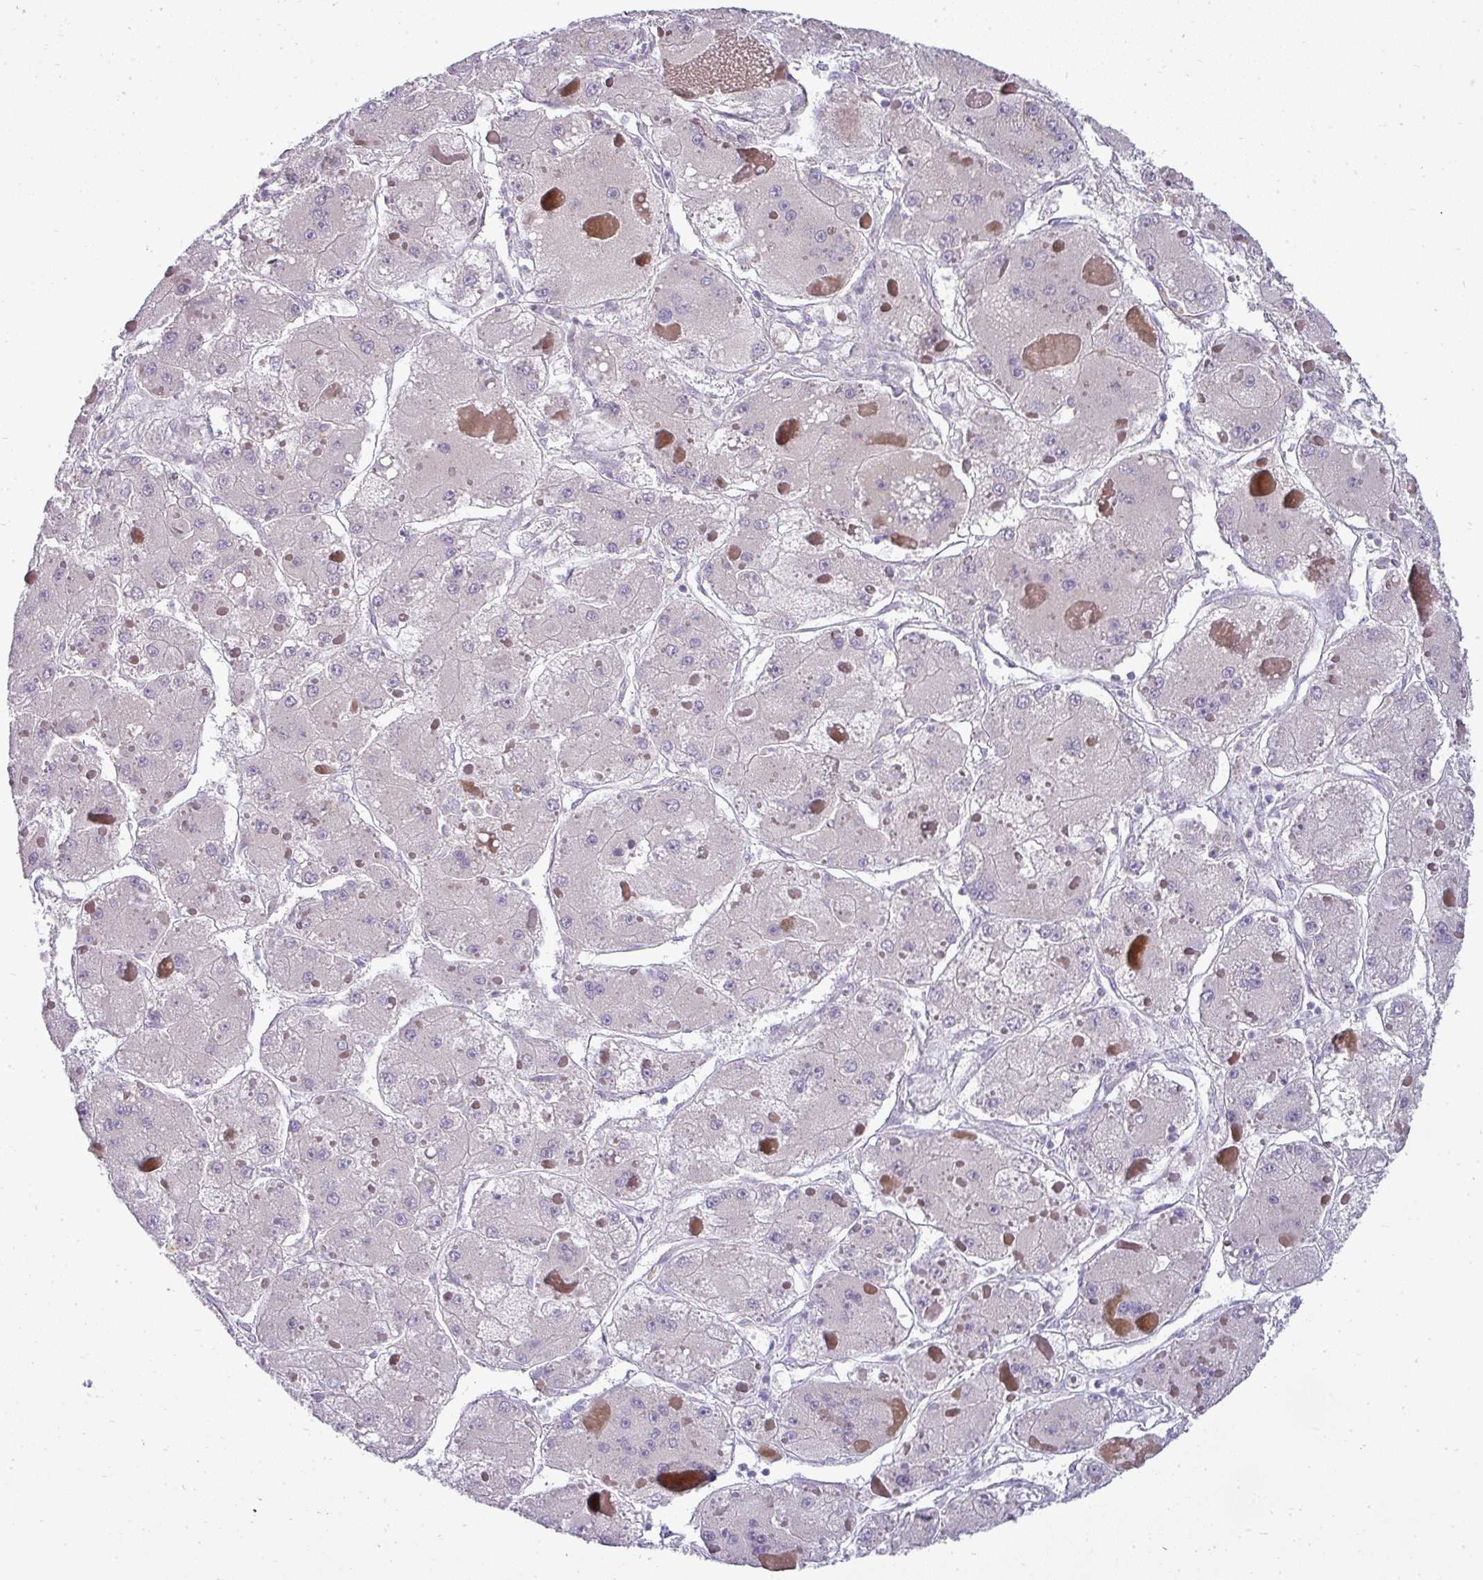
{"staining": {"intensity": "negative", "quantity": "none", "location": "none"}, "tissue": "liver cancer", "cell_type": "Tumor cells", "image_type": "cancer", "snomed": [{"axis": "morphology", "description": "Carcinoma, Hepatocellular, NOS"}, {"axis": "topography", "description": "Liver"}], "caption": "There is no significant expression in tumor cells of liver cancer (hepatocellular carcinoma).", "gene": "ASXL3", "patient": {"sex": "female", "age": 73}}